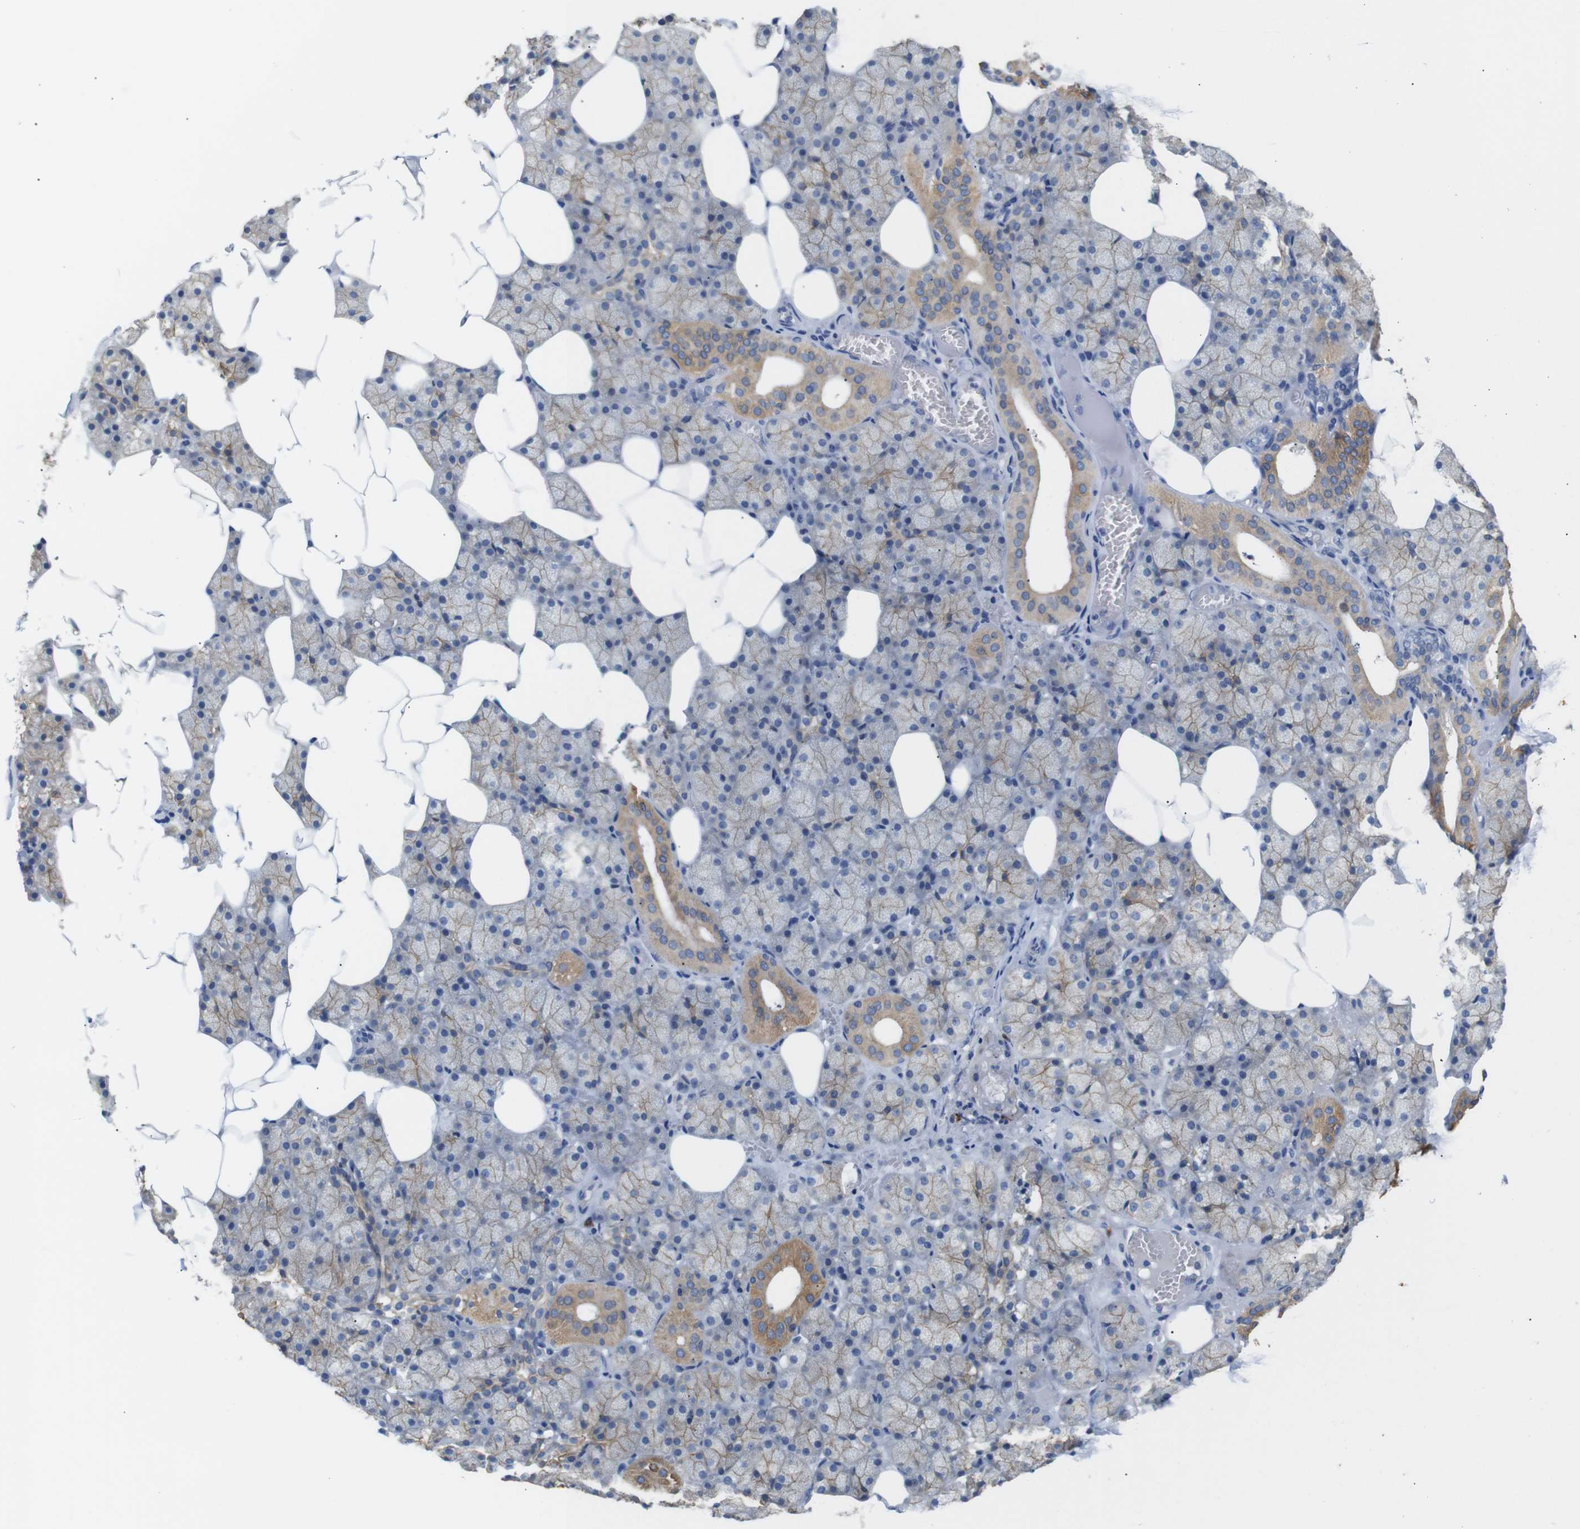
{"staining": {"intensity": "moderate", "quantity": ">75%", "location": "cytoplasmic/membranous"}, "tissue": "salivary gland", "cell_type": "Glandular cells", "image_type": "normal", "snomed": [{"axis": "morphology", "description": "Normal tissue, NOS"}, {"axis": "topography", "description": "Salivary gland"}], "caption": "This image demonstrates IHC staining of normal salivary gland, with medium moderate cytoplasmic/membranous staining in approximately >75% of glandular cells.", "gene": "ALOX15", "patient": {"sex": "male", "age": 62}}